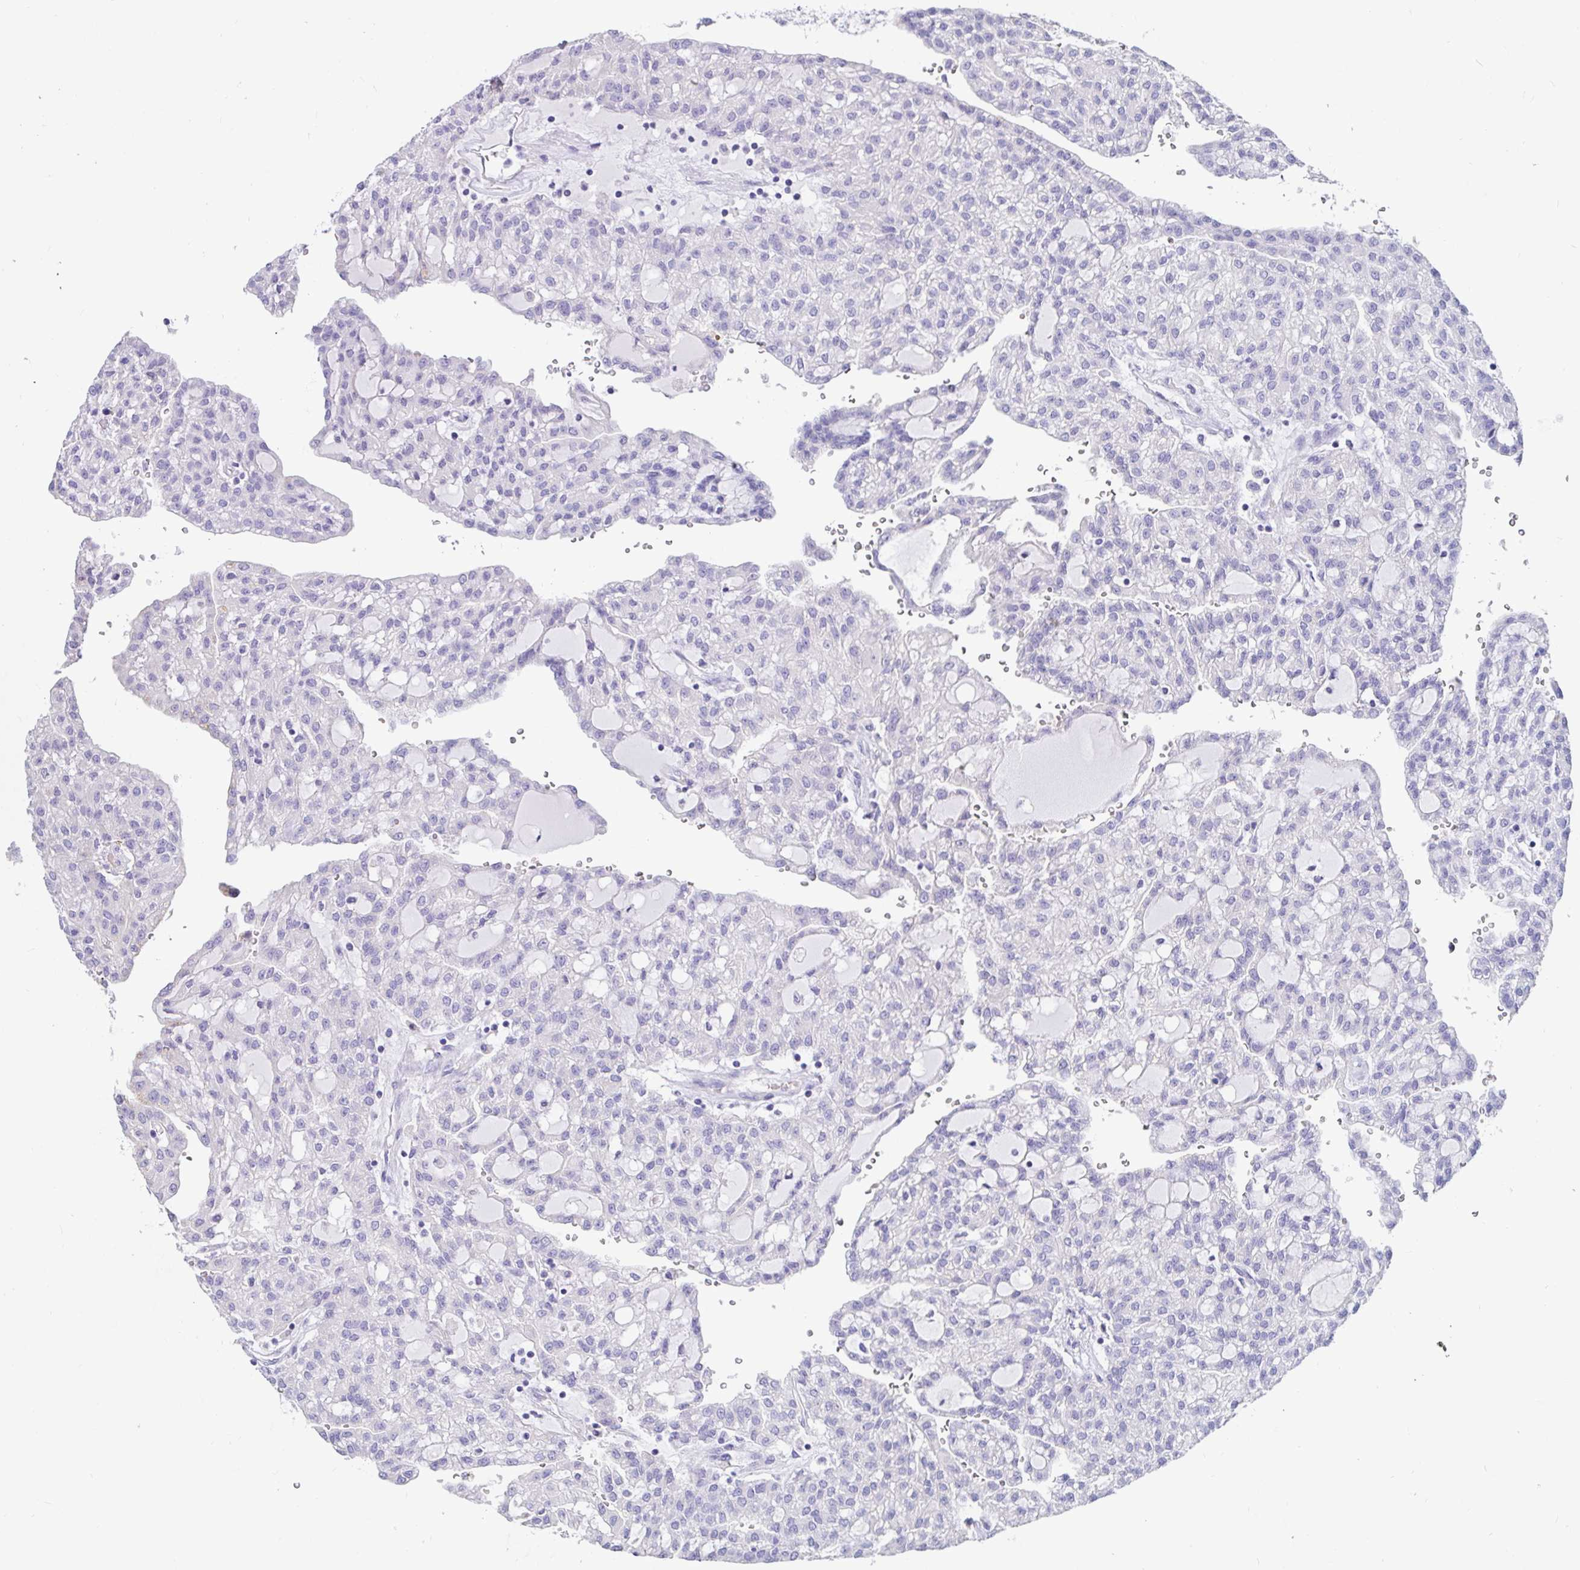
{"staining": {"intensity": "negative", "quantity": "none", "location": "none"}, "tissue": "renal cancer", "cell_type": "Tumor cells", "image_type": "cancer", "snomed": [{"axis": "morphology", "description": "Adenocarcinoma, NOS"}, {"axis": "topography", "description": "Kidney"}], "caption": "This is a micrograph of immunohistochemistry (IHC) staining of renal cancer (adenocarcinoma), which shows no positivity in tumor cells. Nuclei are stained in blue.", "gene": "ZPBP2", "patient": {"sex": "male", "age": 63}}